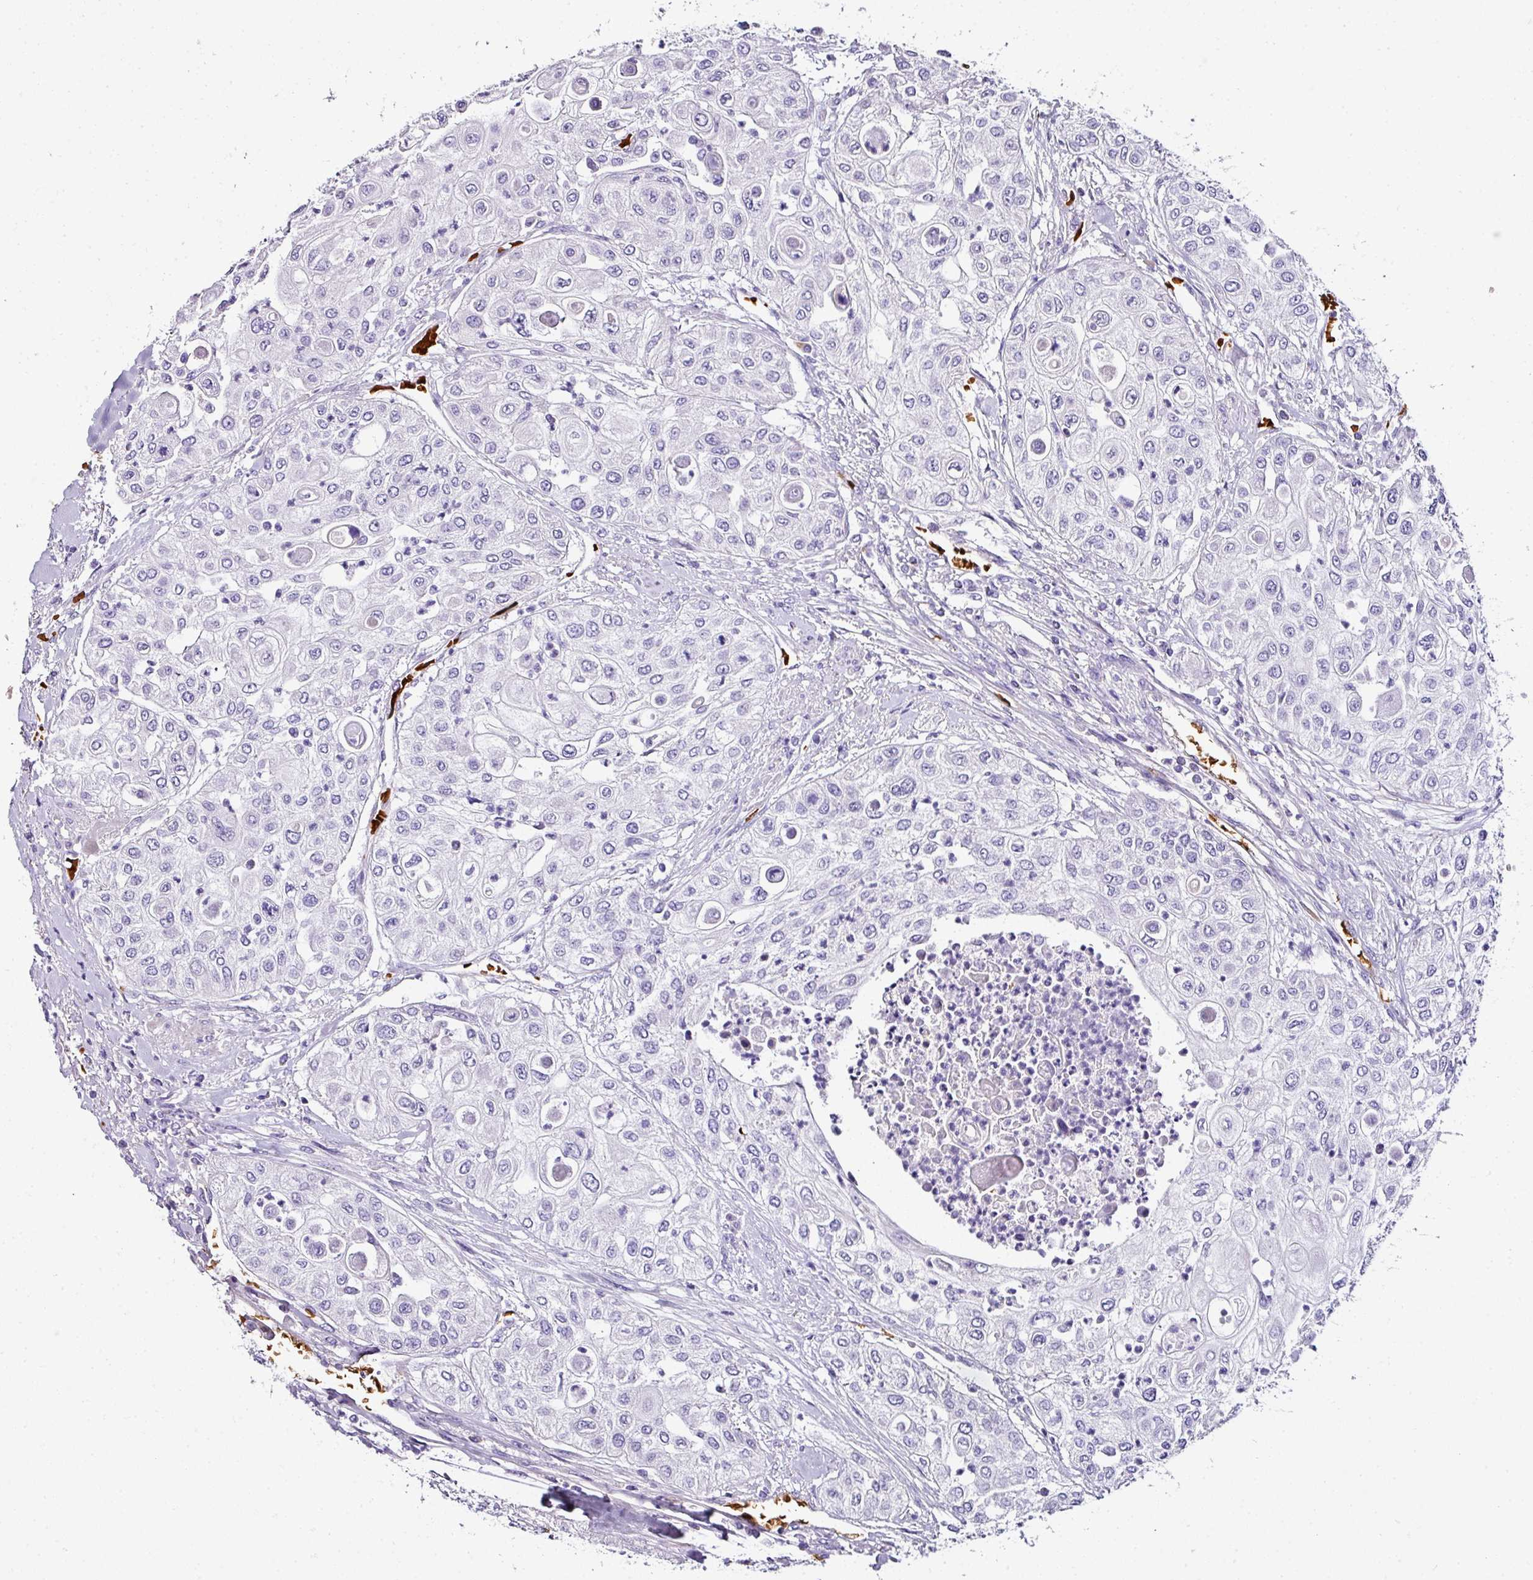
{"staining": {"intensity": "negative", "quantity": "none", "location": "none"}, "tissue": "urothelial cancer", "cell_type": "Tumor cells", "image_type": "cancer", "snomed": [{"axis": "morphology", "description": "Urothelial carcinoma, High grade"}, {"axis": "topography", "description": "Urinary bladder"}], "caption": "Immunohistochemistry (IHC) photomicrograph of human urothelial cancer stained for a protein (brown), which demonstrates no staining in tumor cells.", "gene": "NAPSA", "patient": {"sex": "female", "age": 79}}